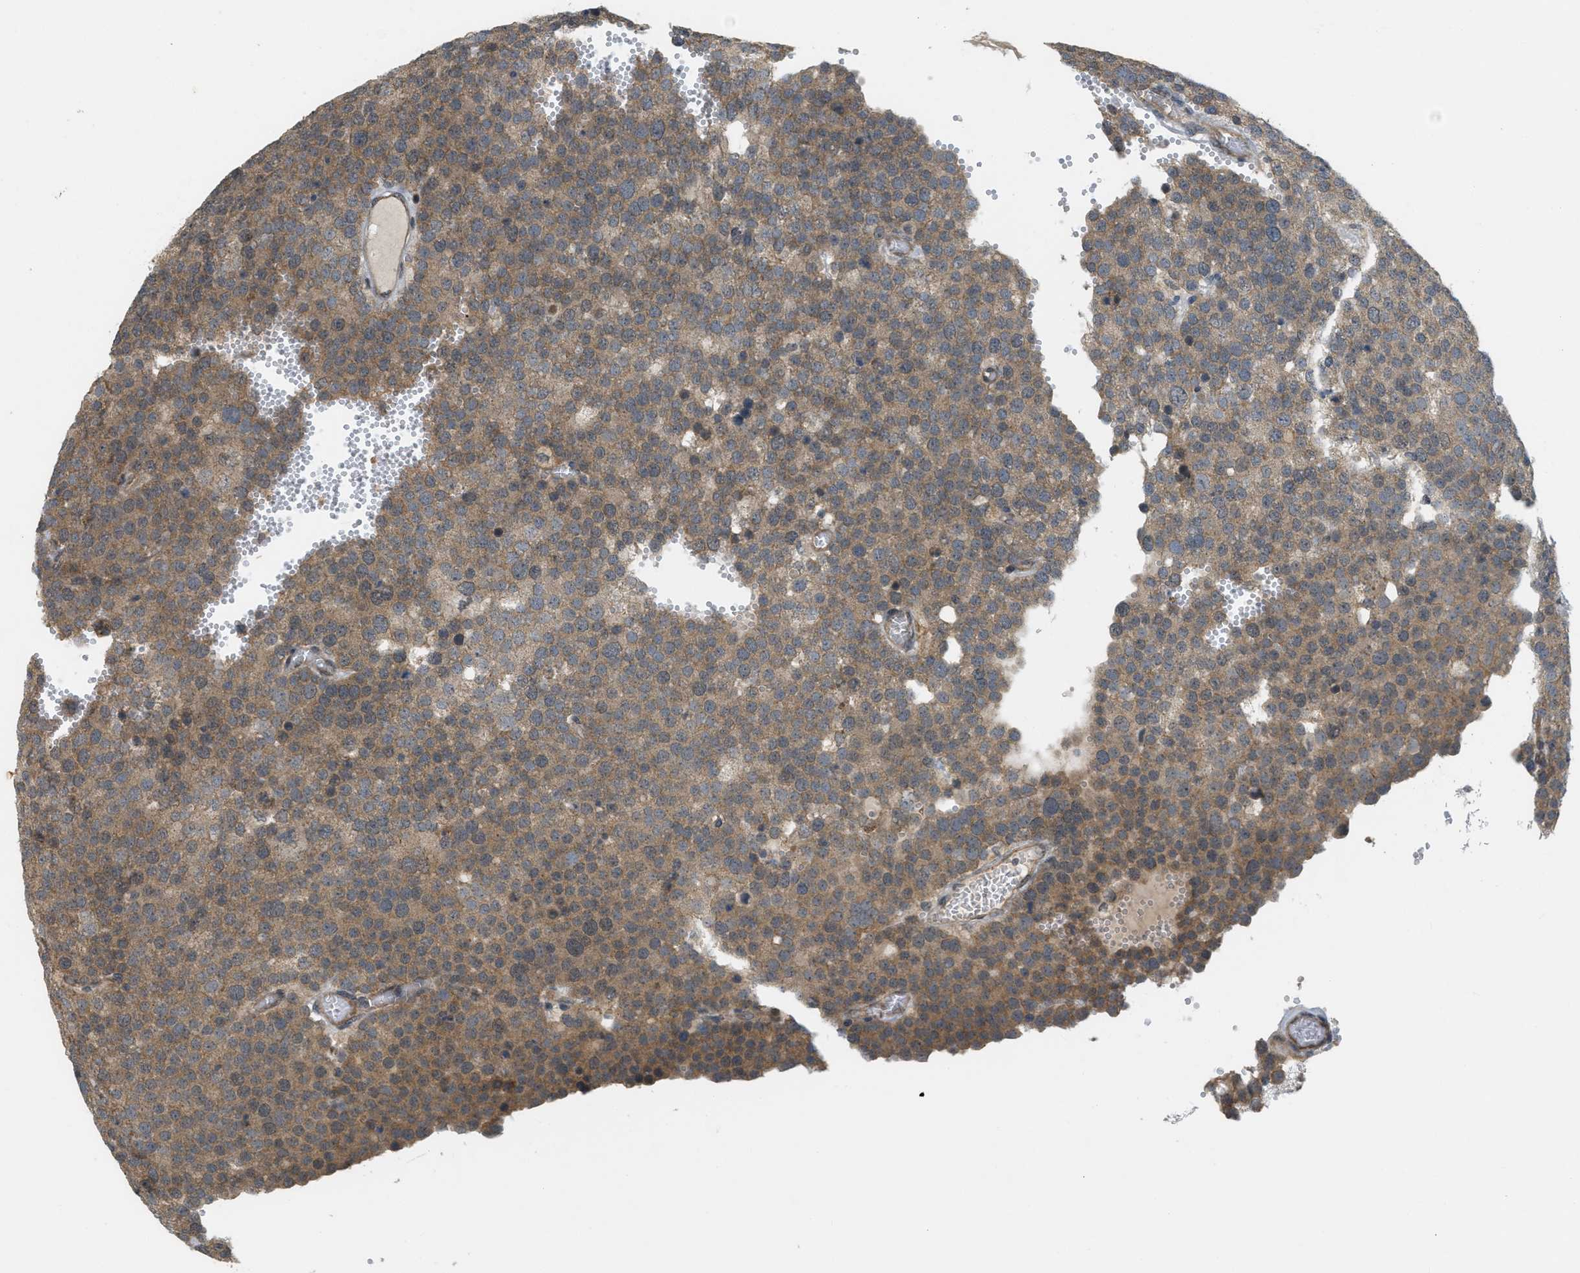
{"staining": {"intensity": "moderate", "quantity": ">75%", "location": "nuclear"}, "tissue": "testis cancer", "cell_type": "Tumor cells", "image_type": "cancer", "snomed": [{"axis": "morphology", "description": "Normal tissue, NOS"}, {"axis": "morphology", "description": "Seminoma, NOS"}, {"axis": "topography", "description": "Testis"}], "caption": "Immunohistochemical staining of human testis cancer (seminoma) displays medium levels of moderate nuclear expression in about >75% of tumor cells.", "gene": "PRKD1", "patient": {"sex": "male", "age": 71}}